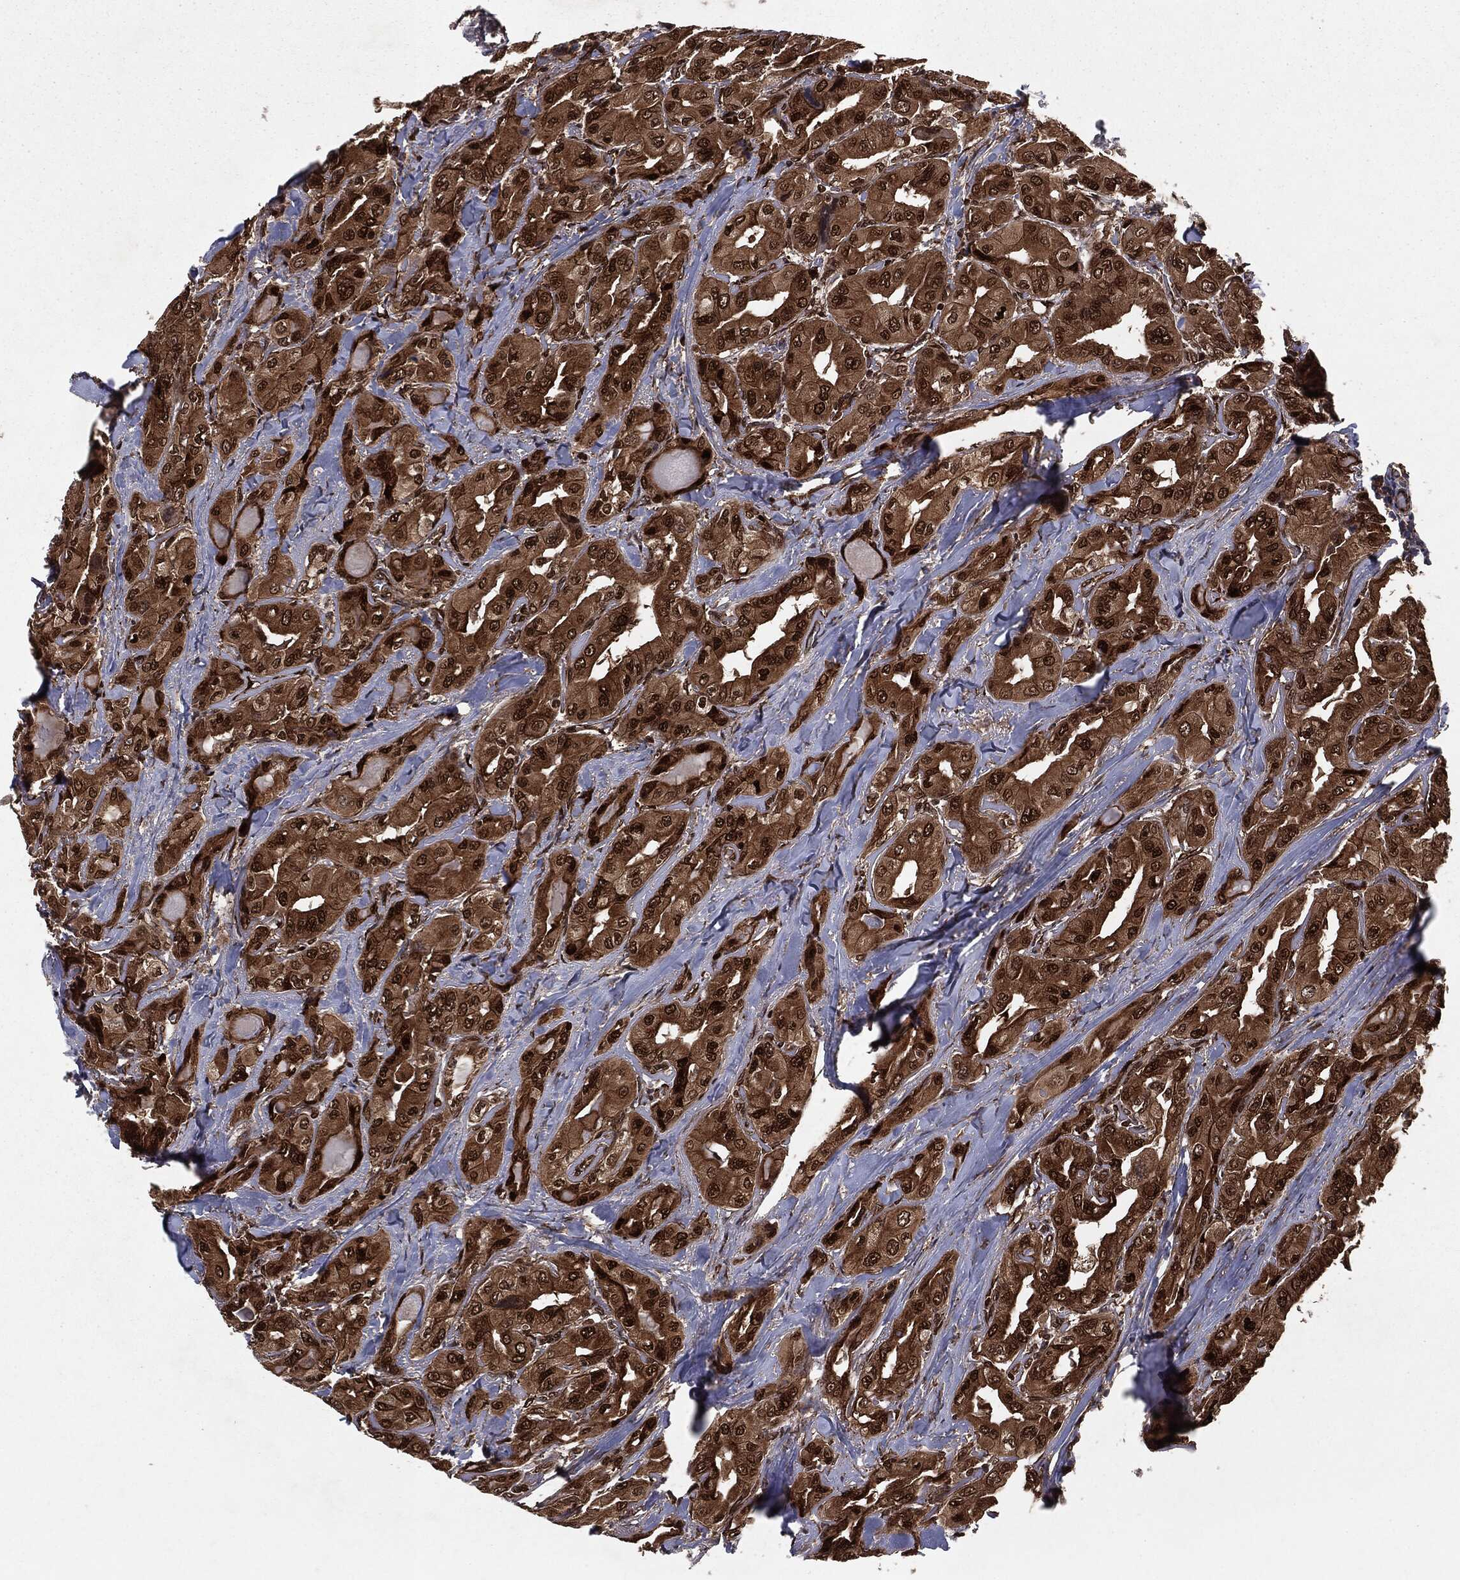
{"staining": {"intensity": "strong", "quantity": ">75%", "location": "cytoplasmic/membranous,nuclear"}, "tissue": "thyroid cancer", "cell_type": "Tumor cells", "image_type": "cancer", "snomed": [{"axis": "morphology", "description": "Normal tissue, NOS"}, {"axis": "morphology", "description": "Papillary adenocarcinoma, NOS"}, {"axis": "topography", "description": "Thyroid gland"}], "caption": "The histopathology image exhibits immunohistochemical staining of papillary adenocarcinoma (thyroid). There is strong cytoplasmic/membranous and nuclear staining is present in about >75% of tumor cells.", "gene": "RANBP9", "patient": {"sex": "female", "age": 66}}